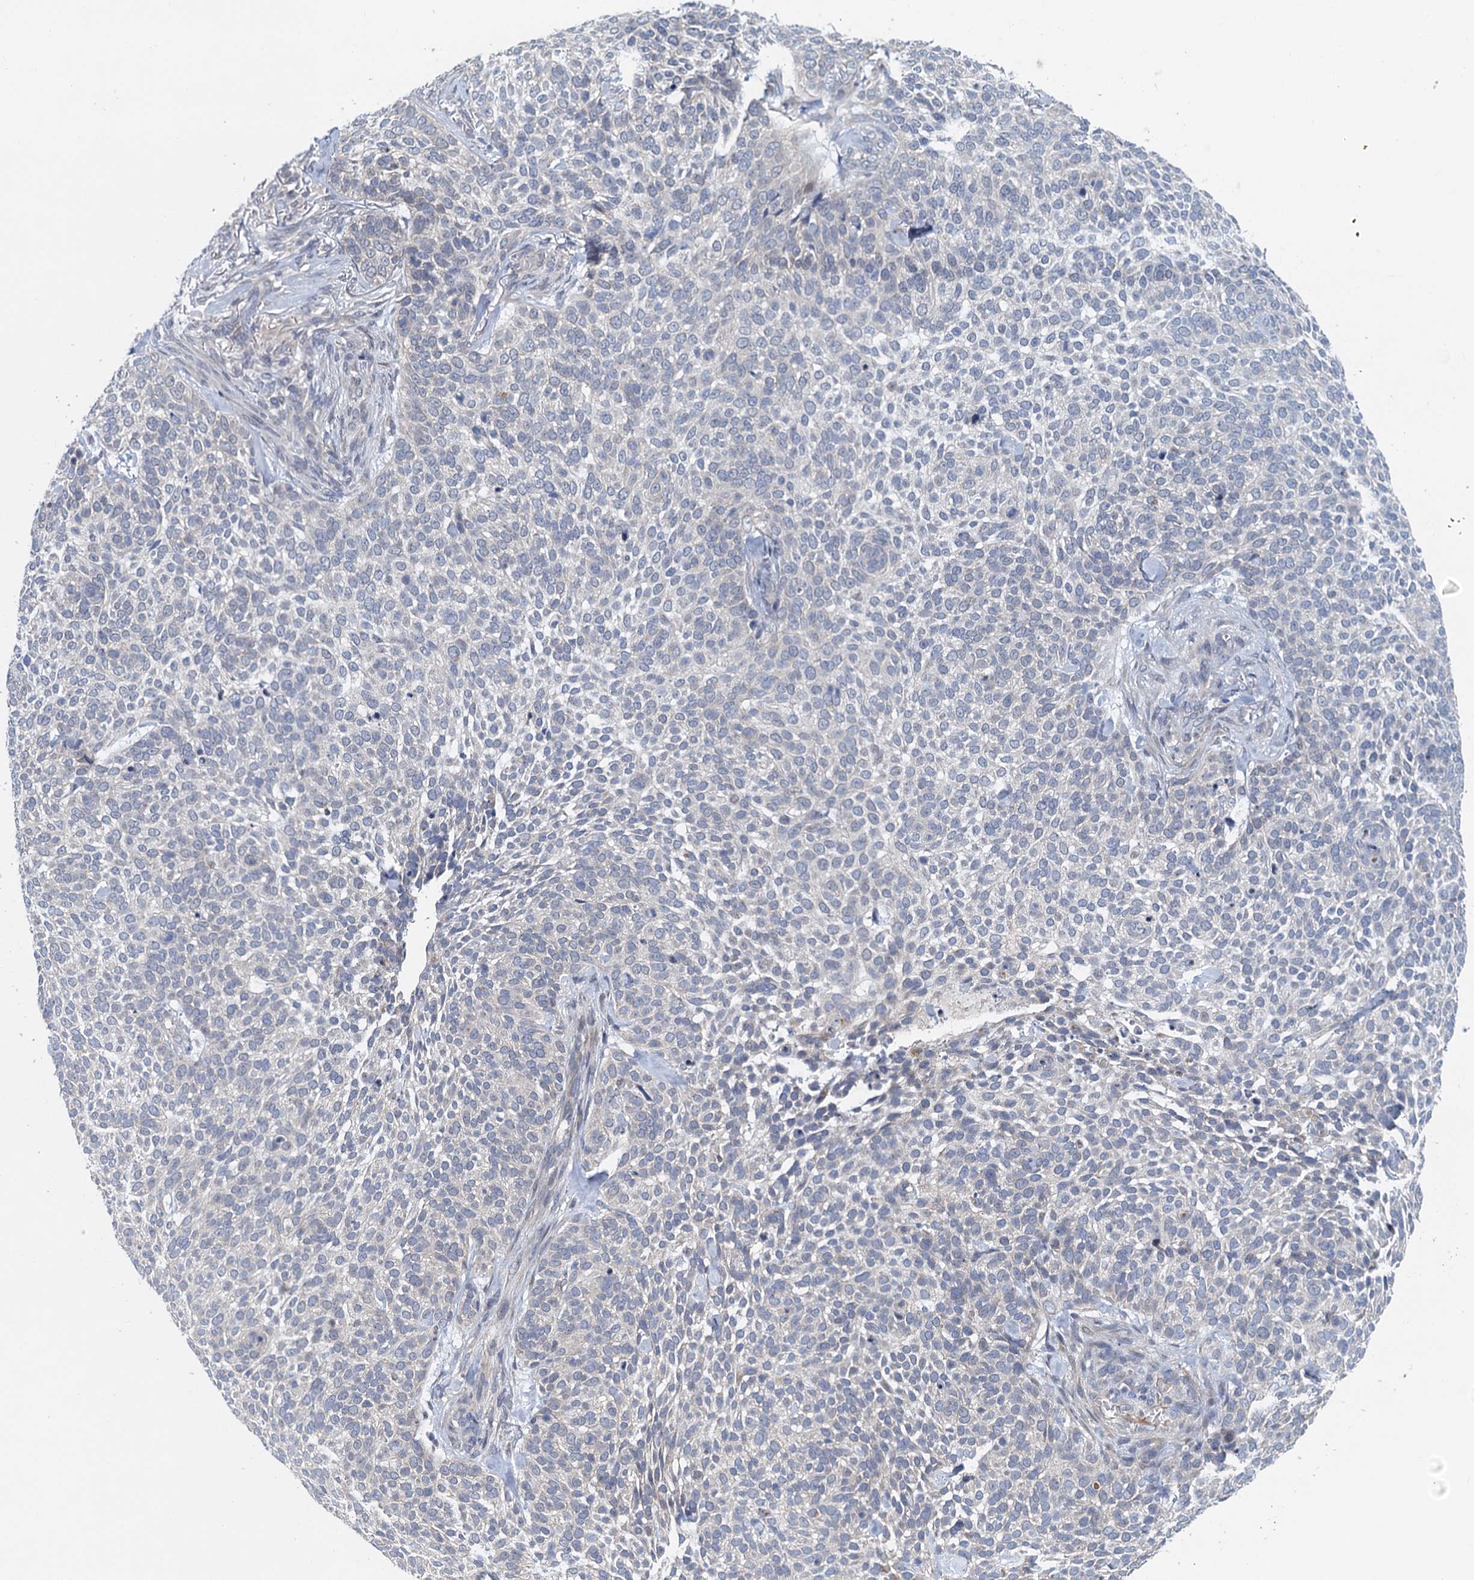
{"staining": {"intensity": "negative", "quantity": "none", "location": "none"}, "tissue": "skin cancer", "cell_type": "Tumor cells", "image_type": "cancer", "snomed": [{"axis": "morphology", "description": "Basal cell carcinoma"}, {"axis": "topography", "description": "Skin"}], "caption": "Immunohistochemical staining of human skin cancer demonstrates no significant expression in tumor cells.", "gene": "MDM1", "patient": {"sex": "female", "age": 64}}